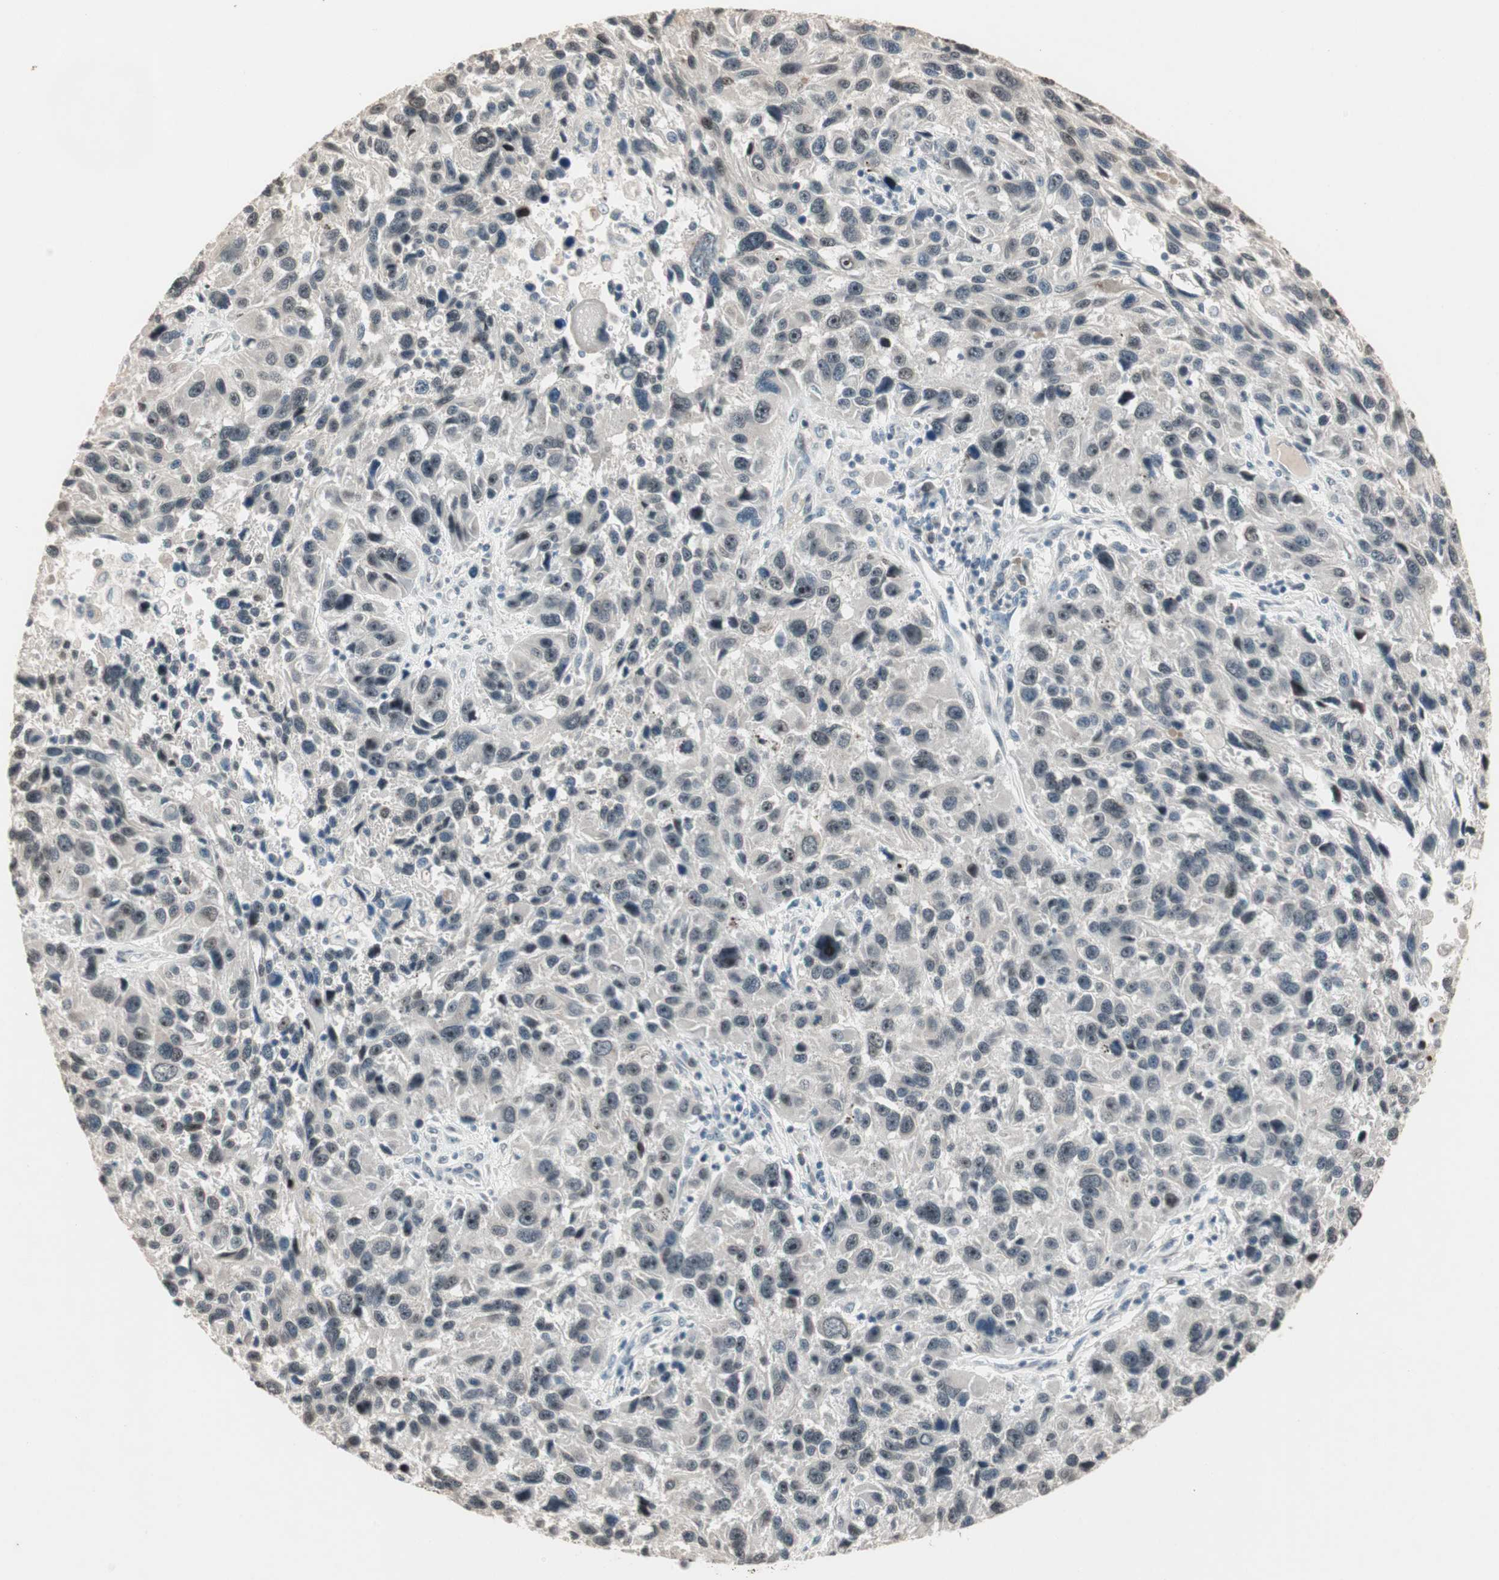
{"staining": {"intensity": "weak", "quantity": "<25%", "location": "nuclear"}, "tissue": "melanoma", "cell_type": "Tumor cells", "image_type": "cancer", "snomed": [{"axis": "morphology", "description": "Malignant melanoma, NOS"}, {"axis": "topography", "description": "Skin"}], "caption": "Human melanoma stained for a protein using IHC displays no positivity in tumor cells.", "gene": "ETV4", "patient": {"sex": "male", "age": 53}}